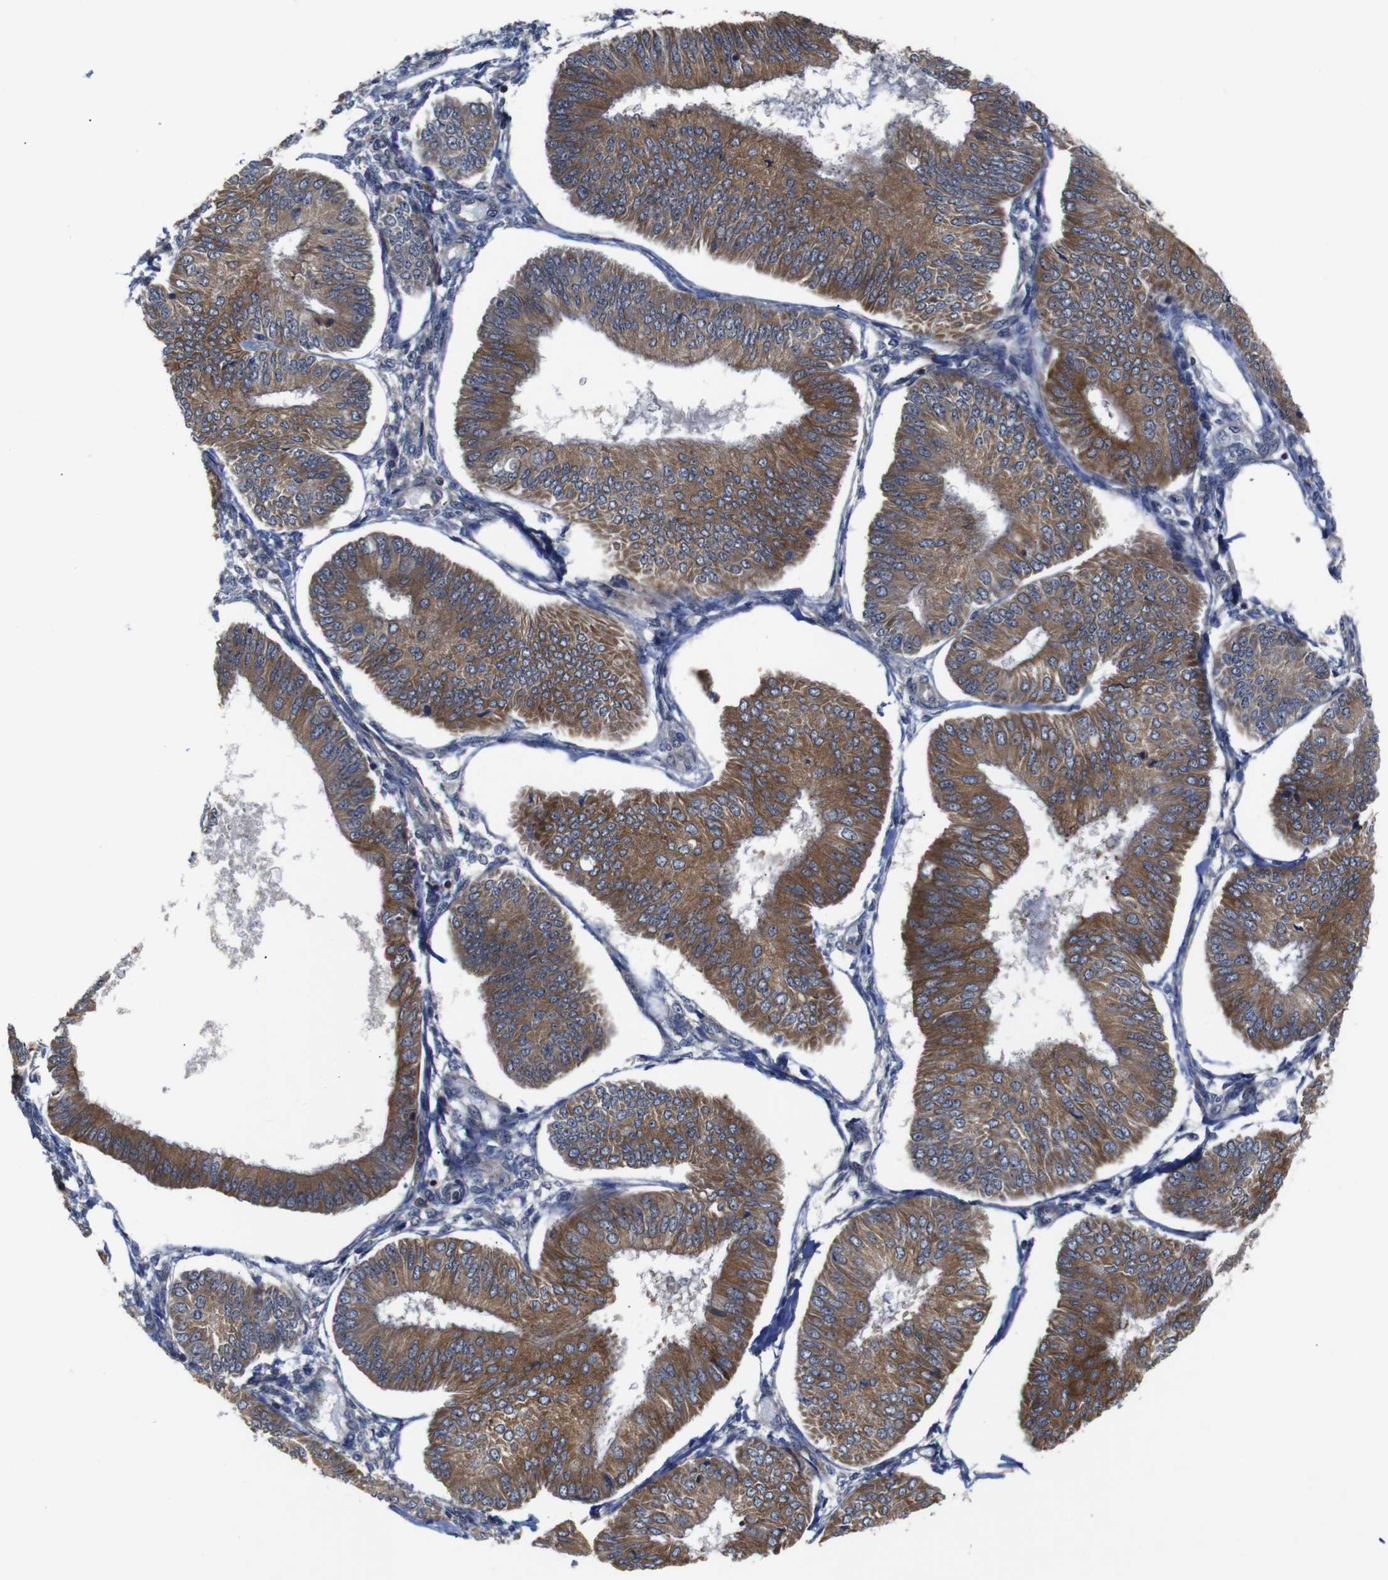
{"staining": {"intensity": "moderate", "quantity": ">75%", "location": "cytoplasmic/membranous"}, "tissue": "endometrial cancer", "cell_type": "Tumor cells", "image_type": "cancer", "snomed": [{"axis": "morphology", "description": "Adenocarcinoma, NOS"}, {"axis": "topography", "description": "Endometrium"}], "caption": "A brown stain labels moderate cytoplasmic/membranous expression of a protein in human adenocarcinoma (endometrial) tumor cells.", "gene": "BRWD3", "patient": {"sex": "female", "age": 58}}